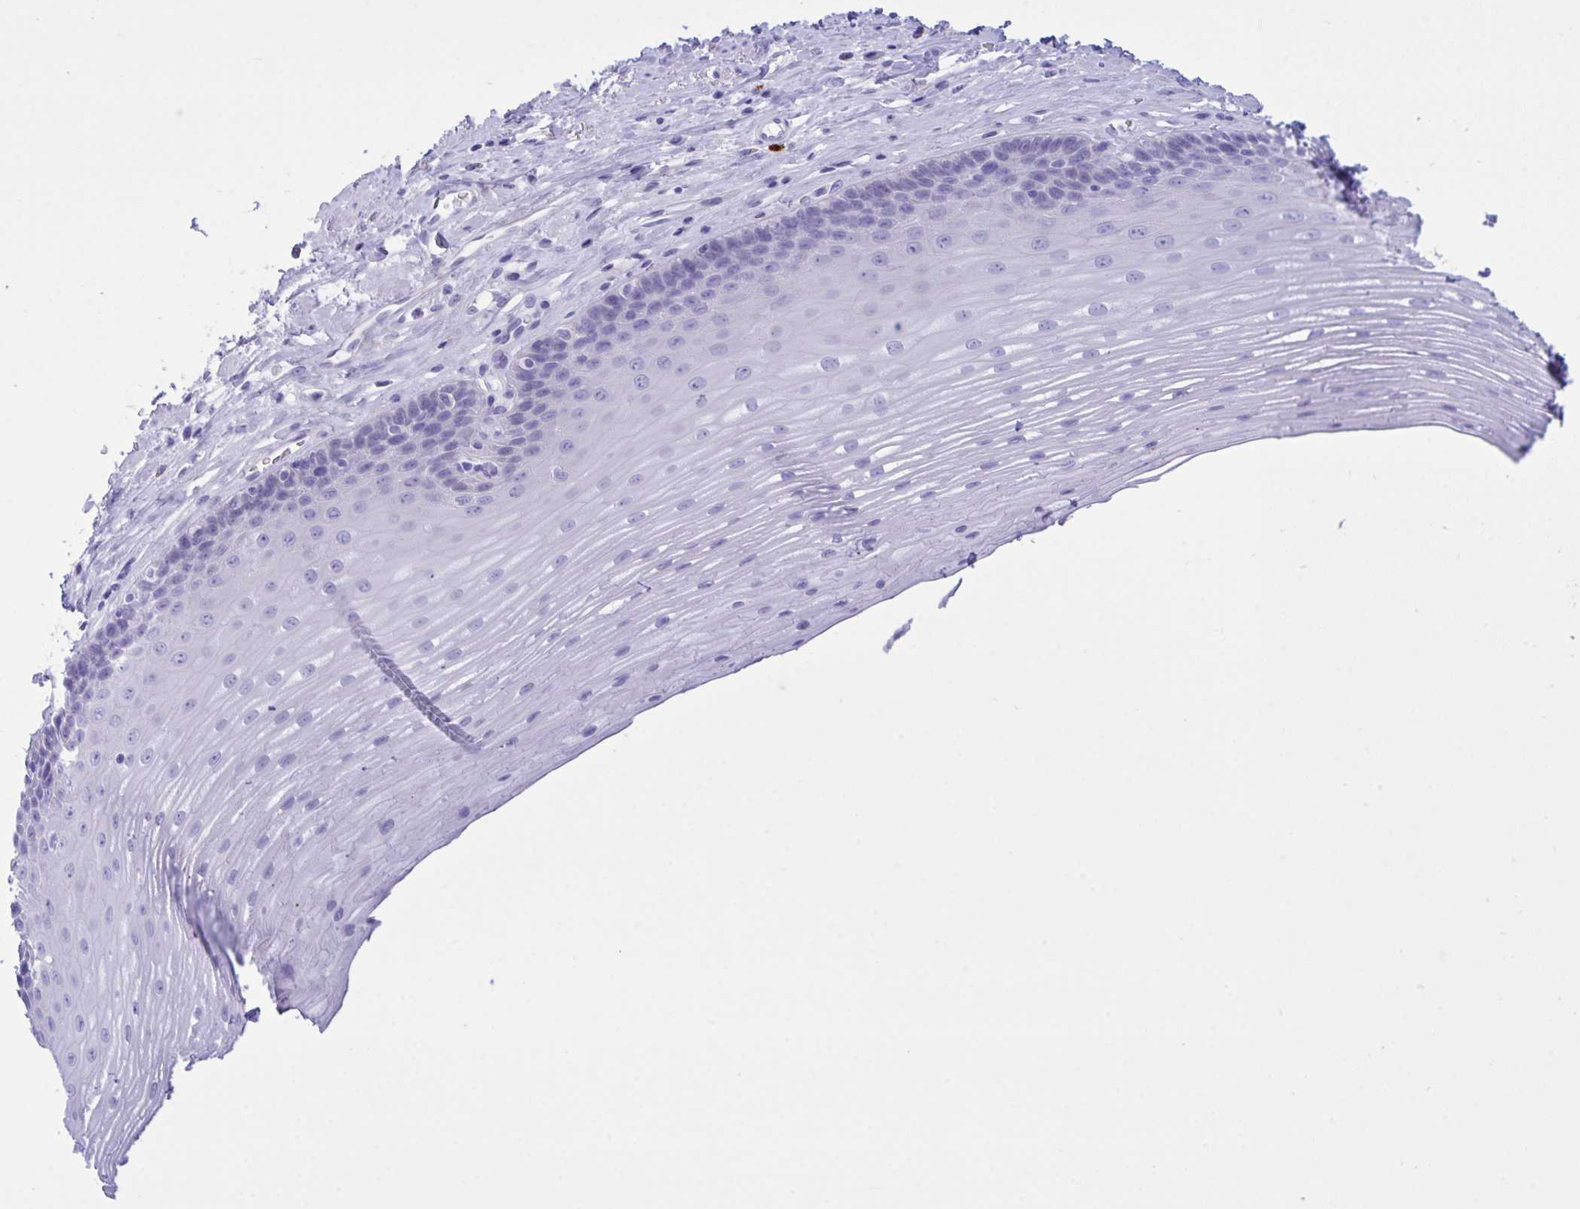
{"staining": {"intensity": "negative", "quantity": "none", "location": "none"}, "tissue": "esophagus", "cell_type": "Squamous epithelial cells", "image_type": "normal", "snomed": [{"axis": "morphology", "description": "Normal tissue, NOS"}, {"axis": "topography", "description": "Esophagus"}], "caption": "This image is of benign esophagus stained with immunohistochemistry to label a protein in brown with the nuclei are counter-stained blue. There is no expression in squamous epithelial cells.", "gene": "BEX5", "patient": {"sex": "male", "age": 62}}